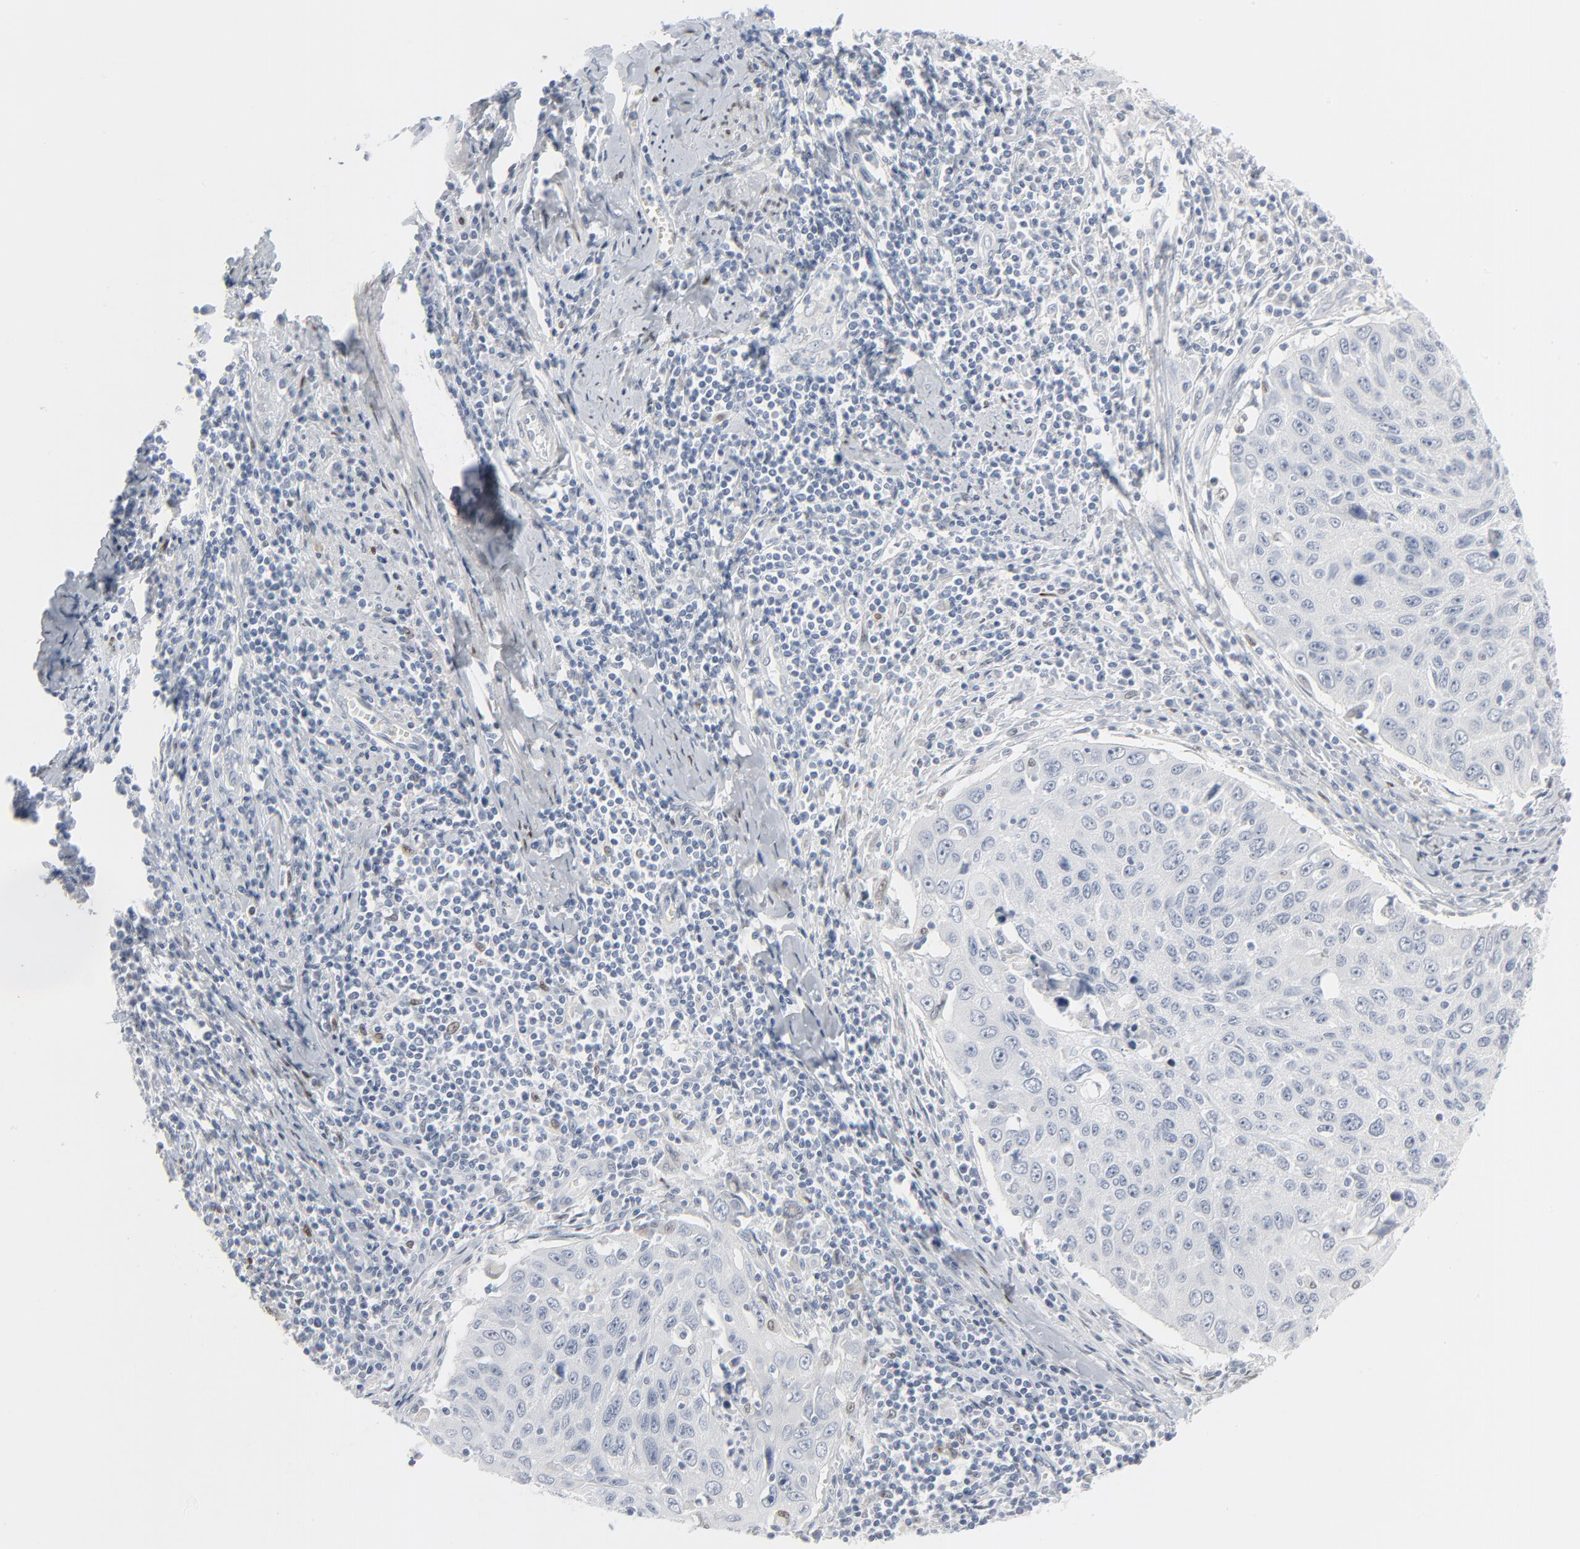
{"staining": {"intensity": "negative", "quantity": "none", "location": "none"}, "tissue": "cervical cancer", "cell_type": "Tumor cells", "image_type": "cancer", "snomed": [{"axis": "morphology", "description": "Squamous cell carcinoma, NOS"}, {"axis": "topography", "description": "Cervix"}], "caption": "DAB immunohistochemical staining of cervical squamous cell carcinoma shows no significant expression in tumor cells. The staining was performed using DAB to visualize the protein expression in brown, while the nuclei were stained in blue with hematoxylin (Magnification: 20x).", "gene": "MITF", "patient": {"sex": "female", "age": 41}}